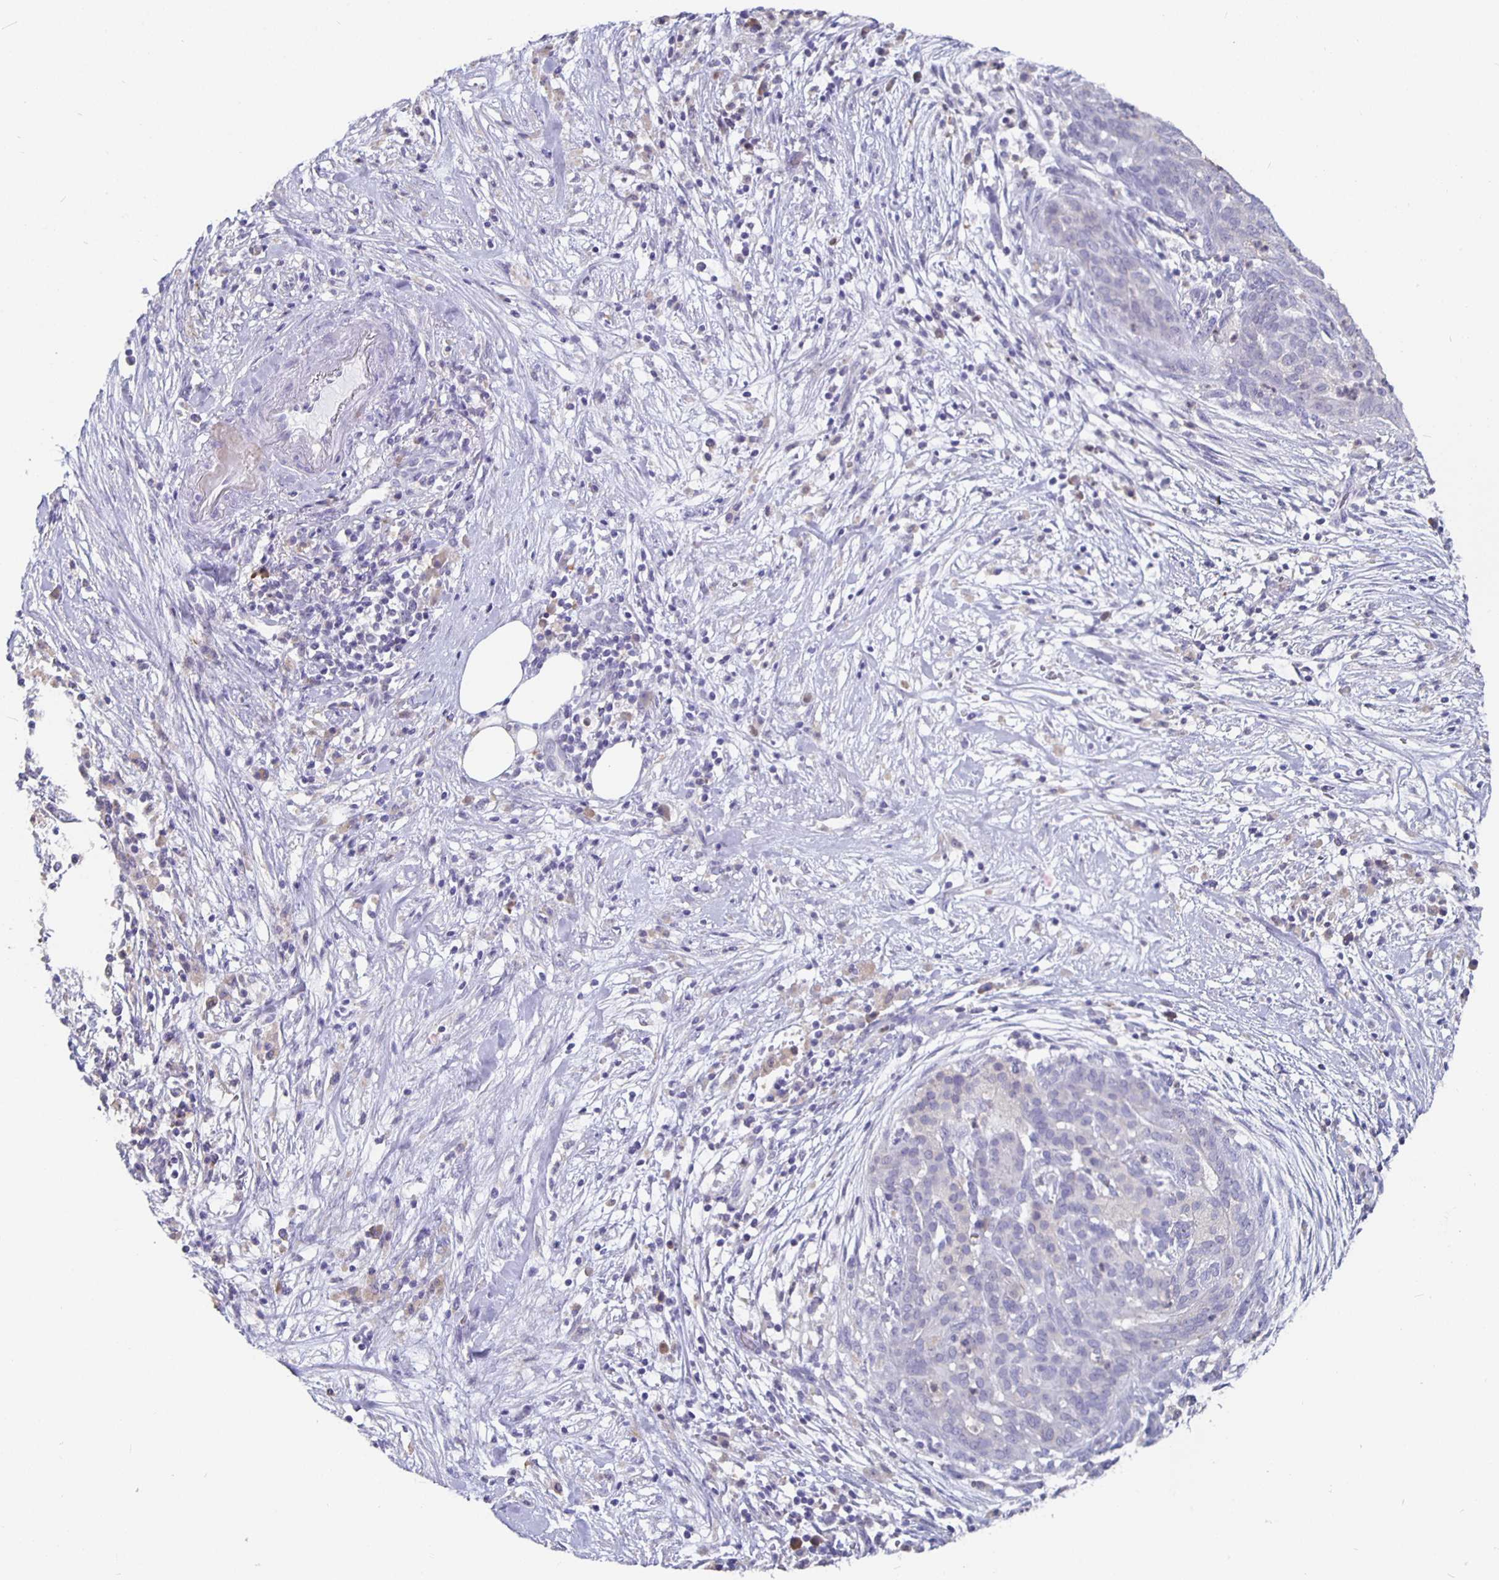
{"staining": {"intensity": "negative", "quantity": "none", "location": "none"}, "tissue": "pancreatic cancer", "cell_type": "Tumor cells", "image_type": "cancer", "snomed": [{"axis": "morphology", "description": "Adenocarcinoma, NOS"}, {"axis": "topography", "description": "Pancreas"}], "caption": "DAB (3,3'-diaminobenzidine) immunohistochemical staining of human adenocarcinoma (pancreatic) displays no significant positivity in tumor cells. (Immunohistochemistry (ihc), brightfield microscopy, high magnification).", "gene": "GPX4", "patient": {"sex": "male", "age": 44}}